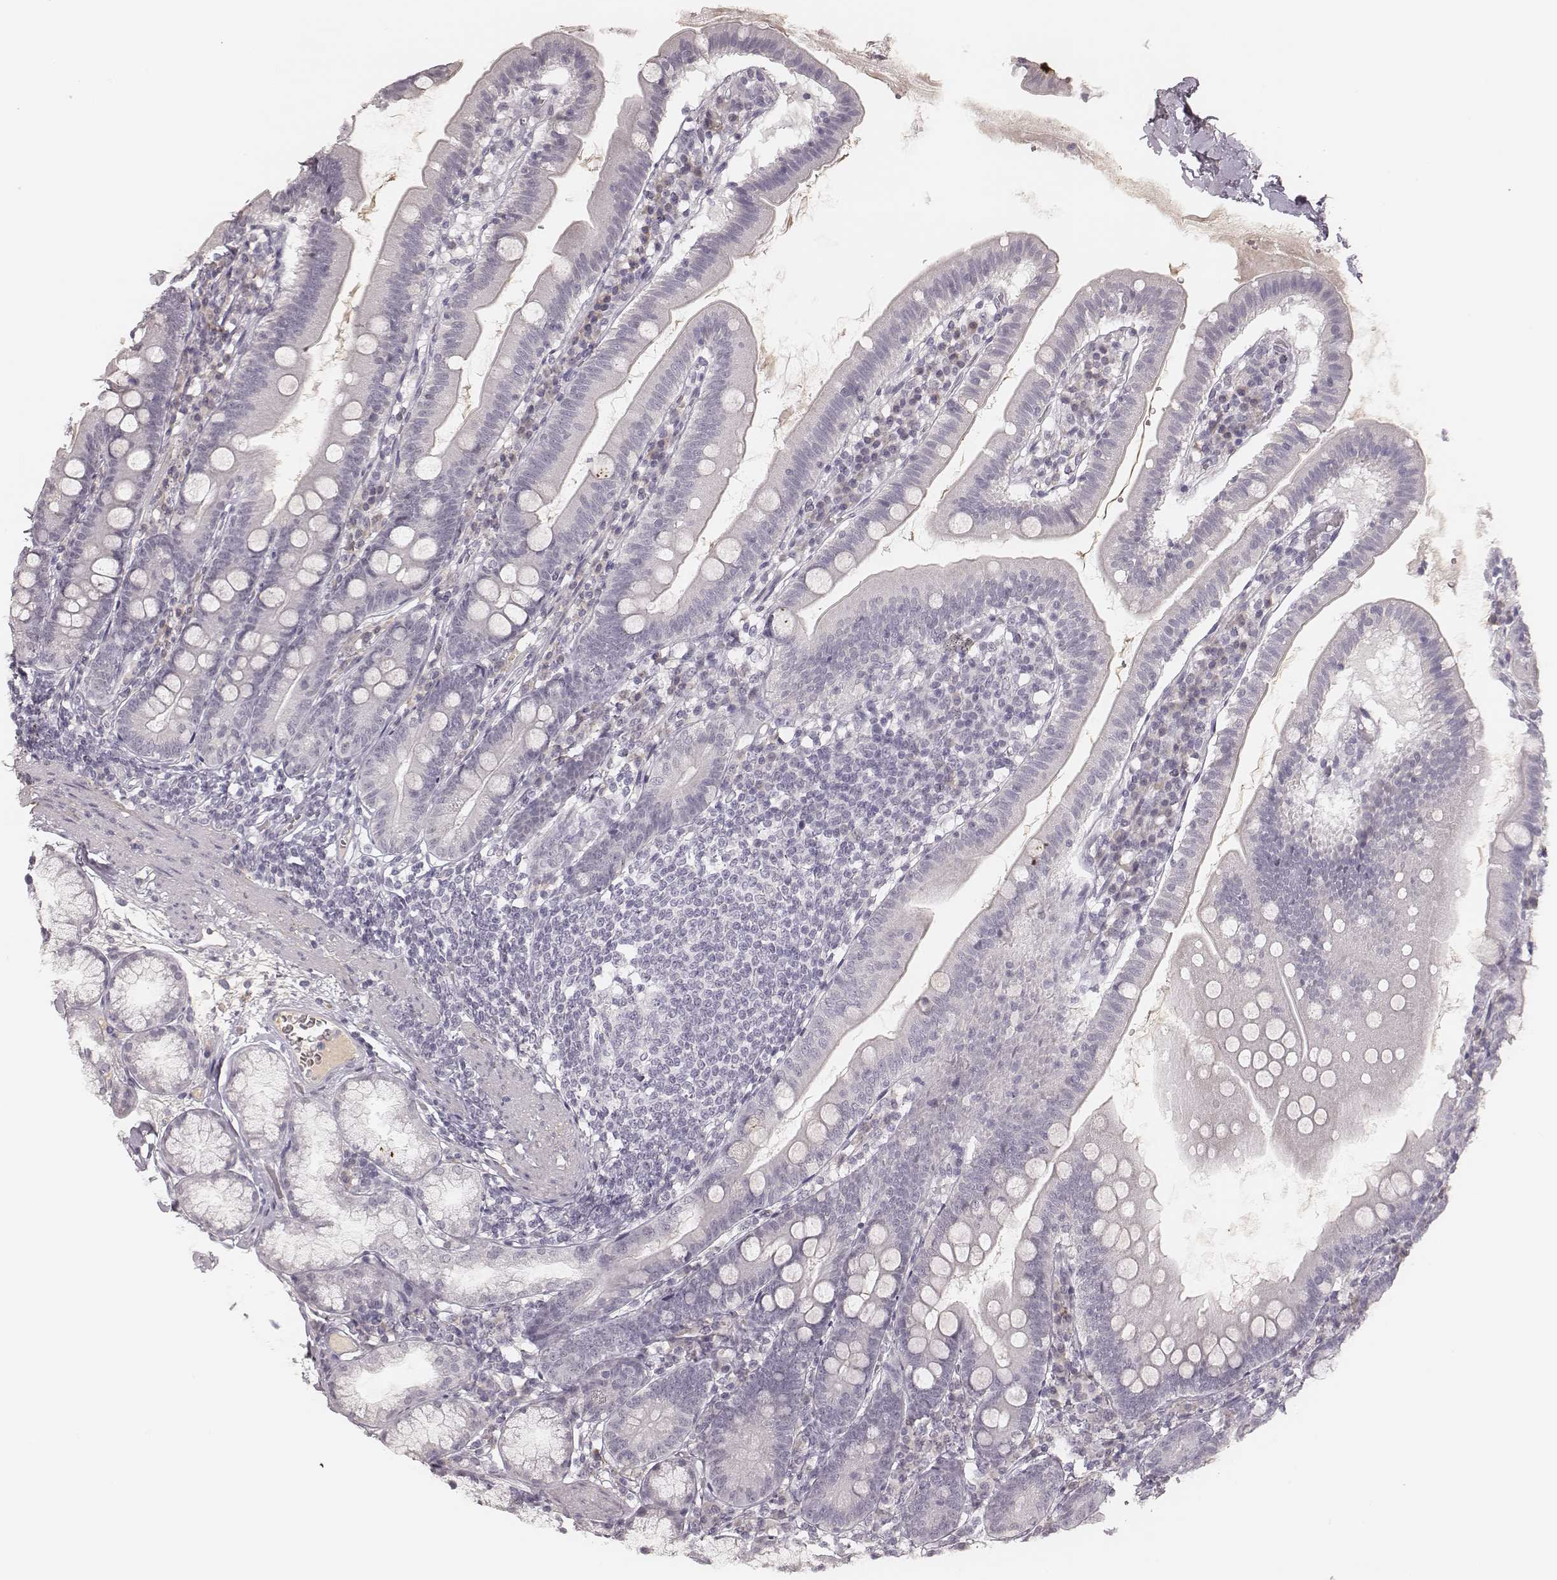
{"staining": {"intensity": "negative", "quantity": "none", "location": "none"}, "tissue": "duodenum", "cell_type": "Glandular cells", "image_type": "normal", "snomed": [{"axis": "morphology", "description": "Normal tissue, NOS"}, {"axis": "topography", "description": "Duodenum"}], "caption": "There is no significant positivity in glandular cells of duodenum. (Brightfield microscopy of DAB IHC at high magnification).", "gene": "MSX1", "patient": {"sex": "female", "age": 67}}